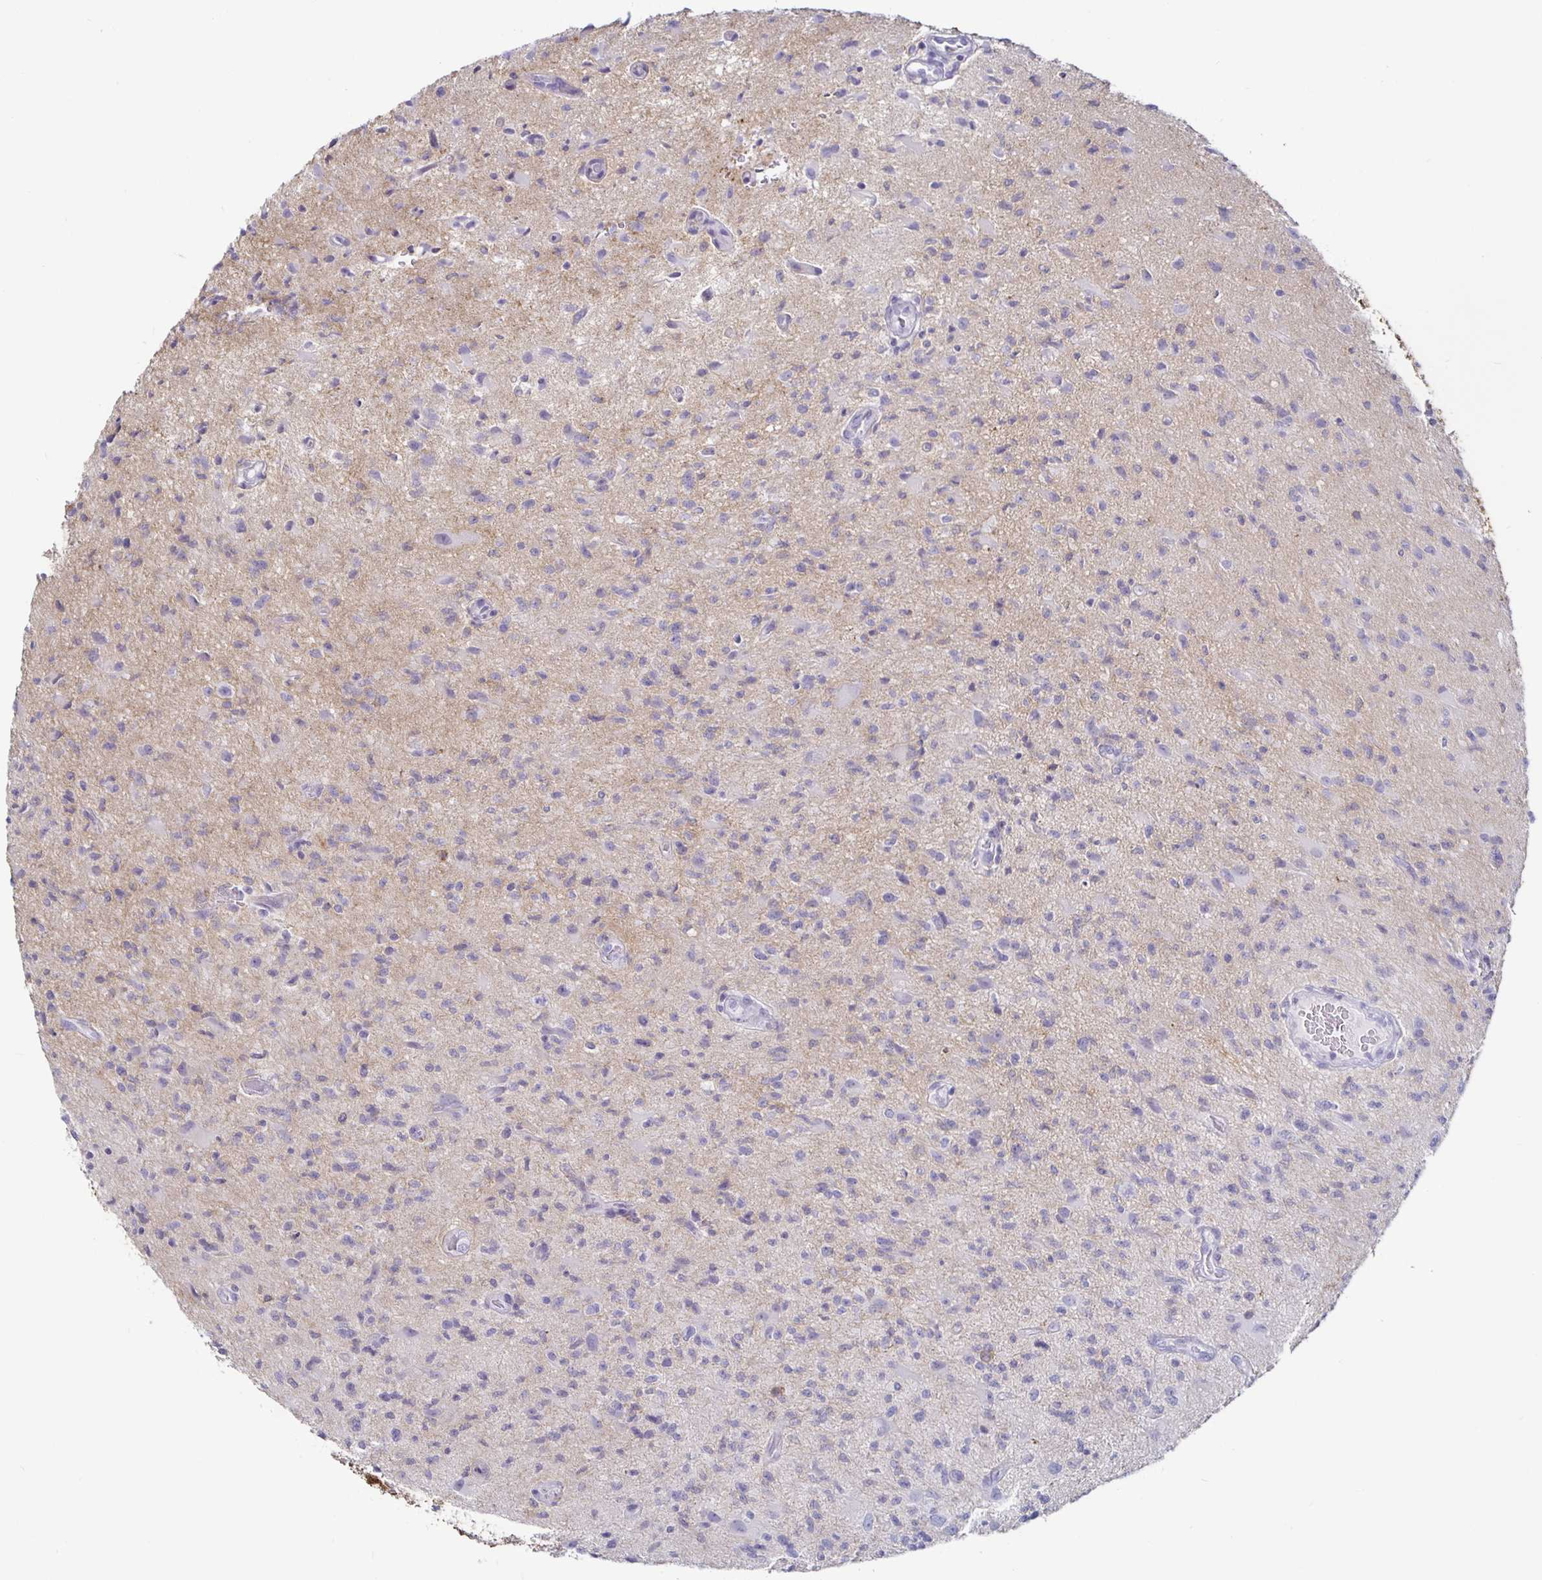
{"staining": {"intensity": "negative", "quantity": "none", "location": "none"}, "tissue": "glioma", "cell_type": "Tumor cells", "image_type": "cancer", "snomed": [{"axis": "morphology", "description": "Glioma, malignant, High grade"}, {"axis": "topography", "description": "Brain"}], "caption": "Tumor cells show no significant staining in glioma.", "gene": "SIRPA", "patient": {"sex": "male", "age": 67}}